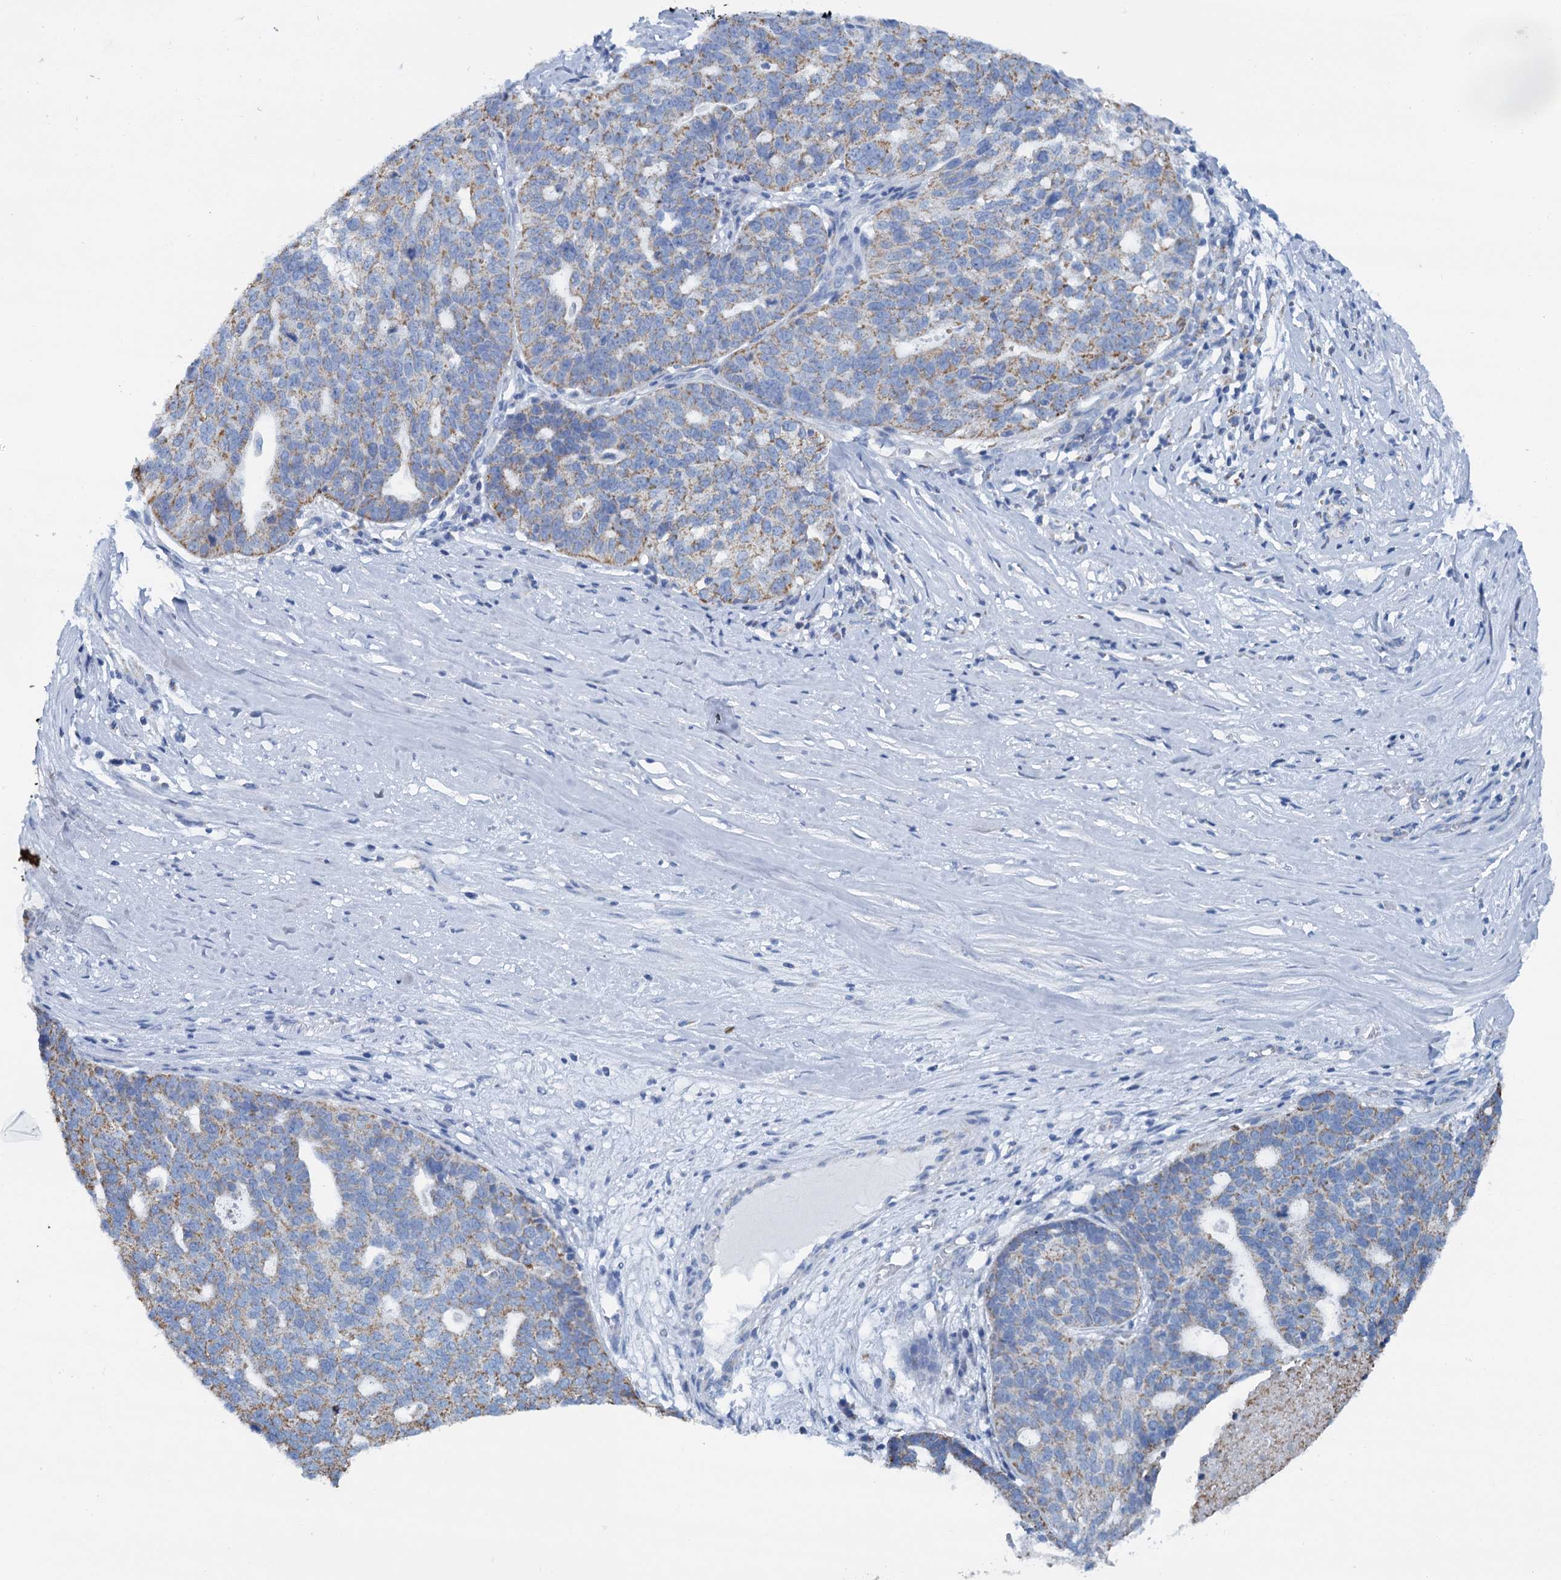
{"staining": {"intensity": "weak", "quantity": "25%-75%", "location": "cytoplasmic/membranous"}, "tissue": "ovarian cancer", "cell_type": "Tumor cells", "image_type": "cancer", "snomed": [{"axis": "morphology", "description": "Cystadenocarcinoma, serous, NOS"}, {"axis": "topography", "description": "Ovary"}], "caption": "Protein expression analysis of human serous cystadenocarcinoma (ovarian) reveals weak cytoplasmic/membranous expression in about 25%-75% of tumor cells.", "gene": "CCP110", "patient": {"sex": "female", "age": 59}}